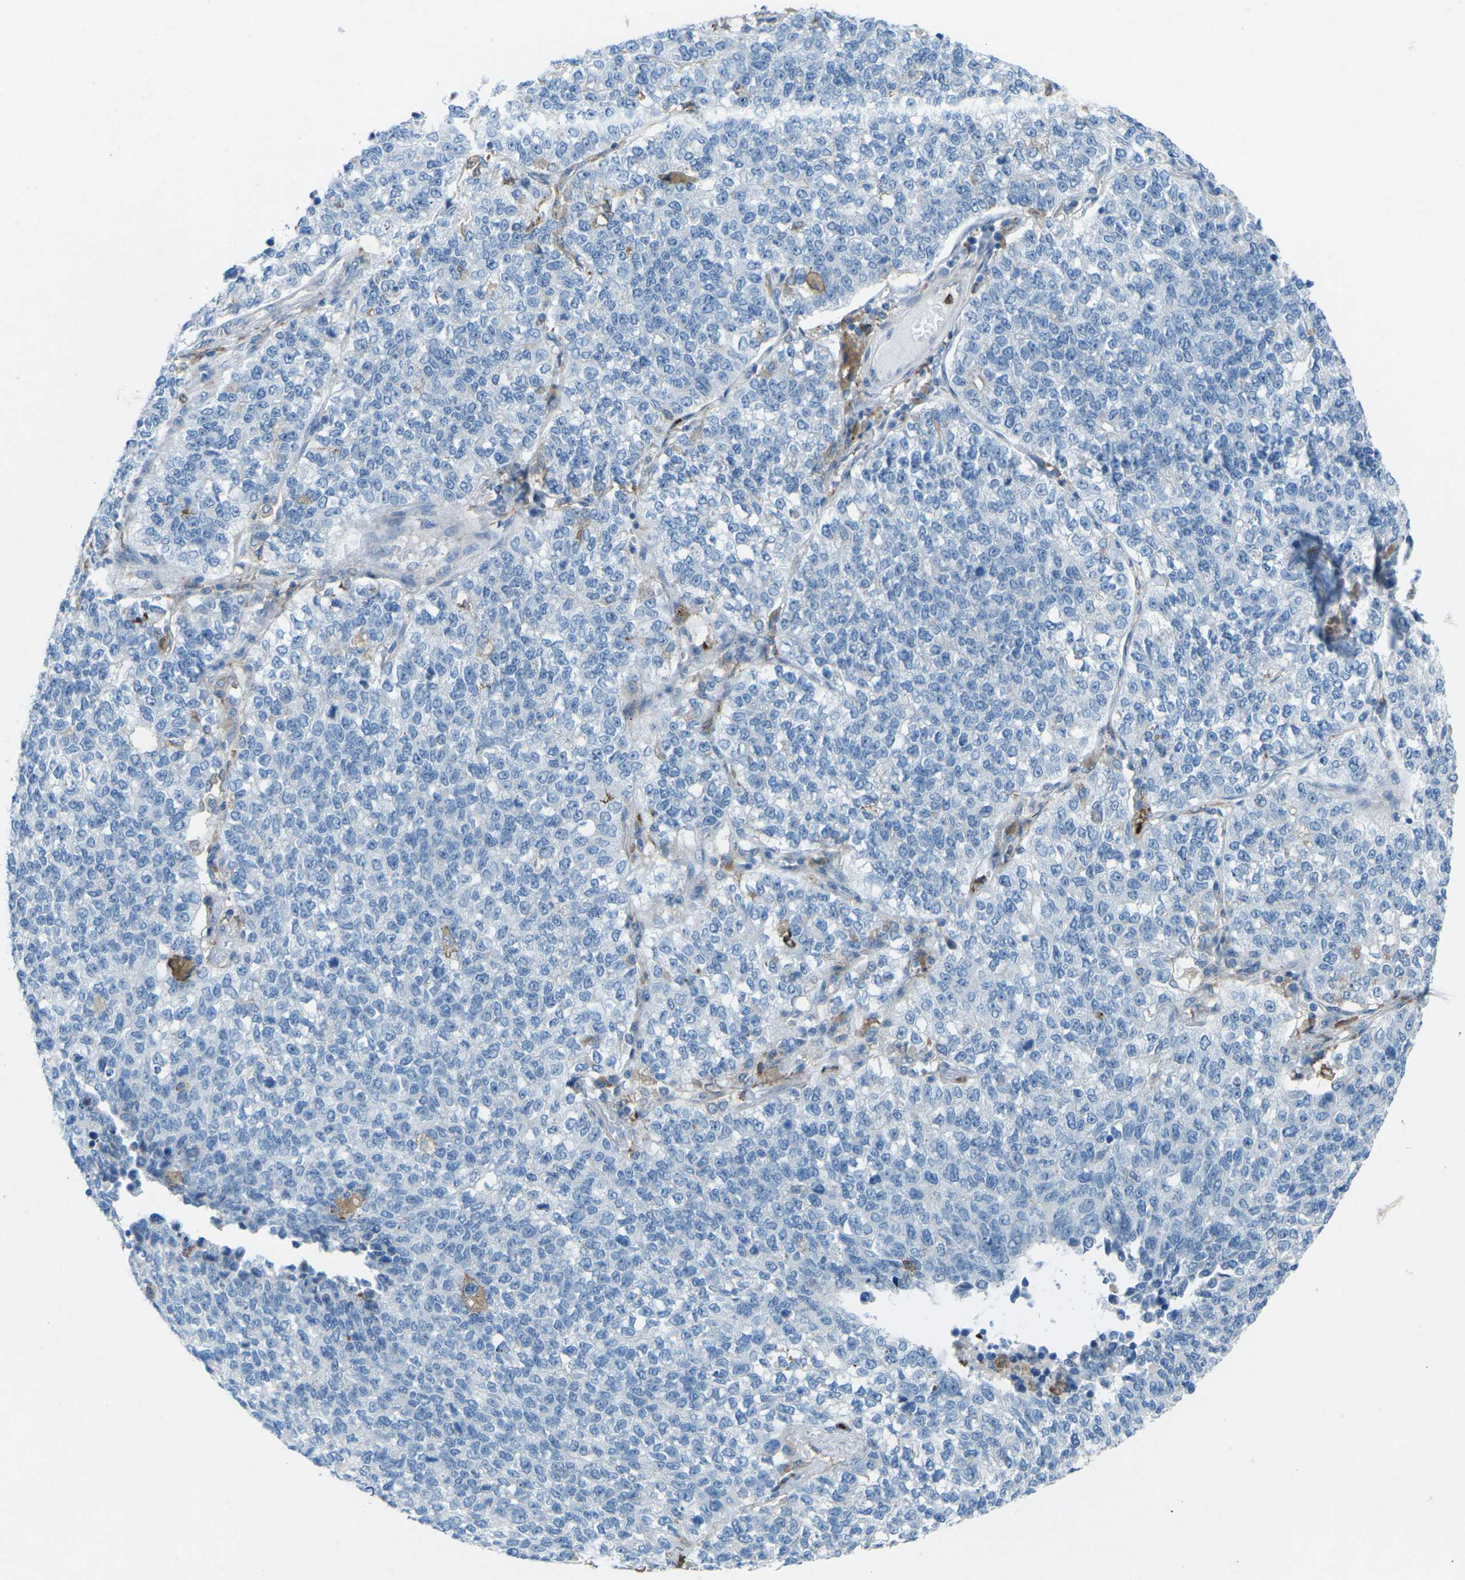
{"staining": {"intensity": "negative", "quantity": "none", "location": "none"}, "tissue": "lung cancer", "cell_type": "Tumor cells", "image_type": "cancer", "snomed": [{"axis": "morphology", "description": "Adenocarcinoma, NOS"}, {"axis": "topography", "description": "Lung"}], "caption": "DAB immunohistochemical staining of human lung adenocarcinoma exhibits no significant expression in tumor cells. The staining is performed using DAB brown chromogen with nuclei counter-stained in using hematoxylin.", "gene": "STK11", "patient": {"sex": "male", "age": 49}}